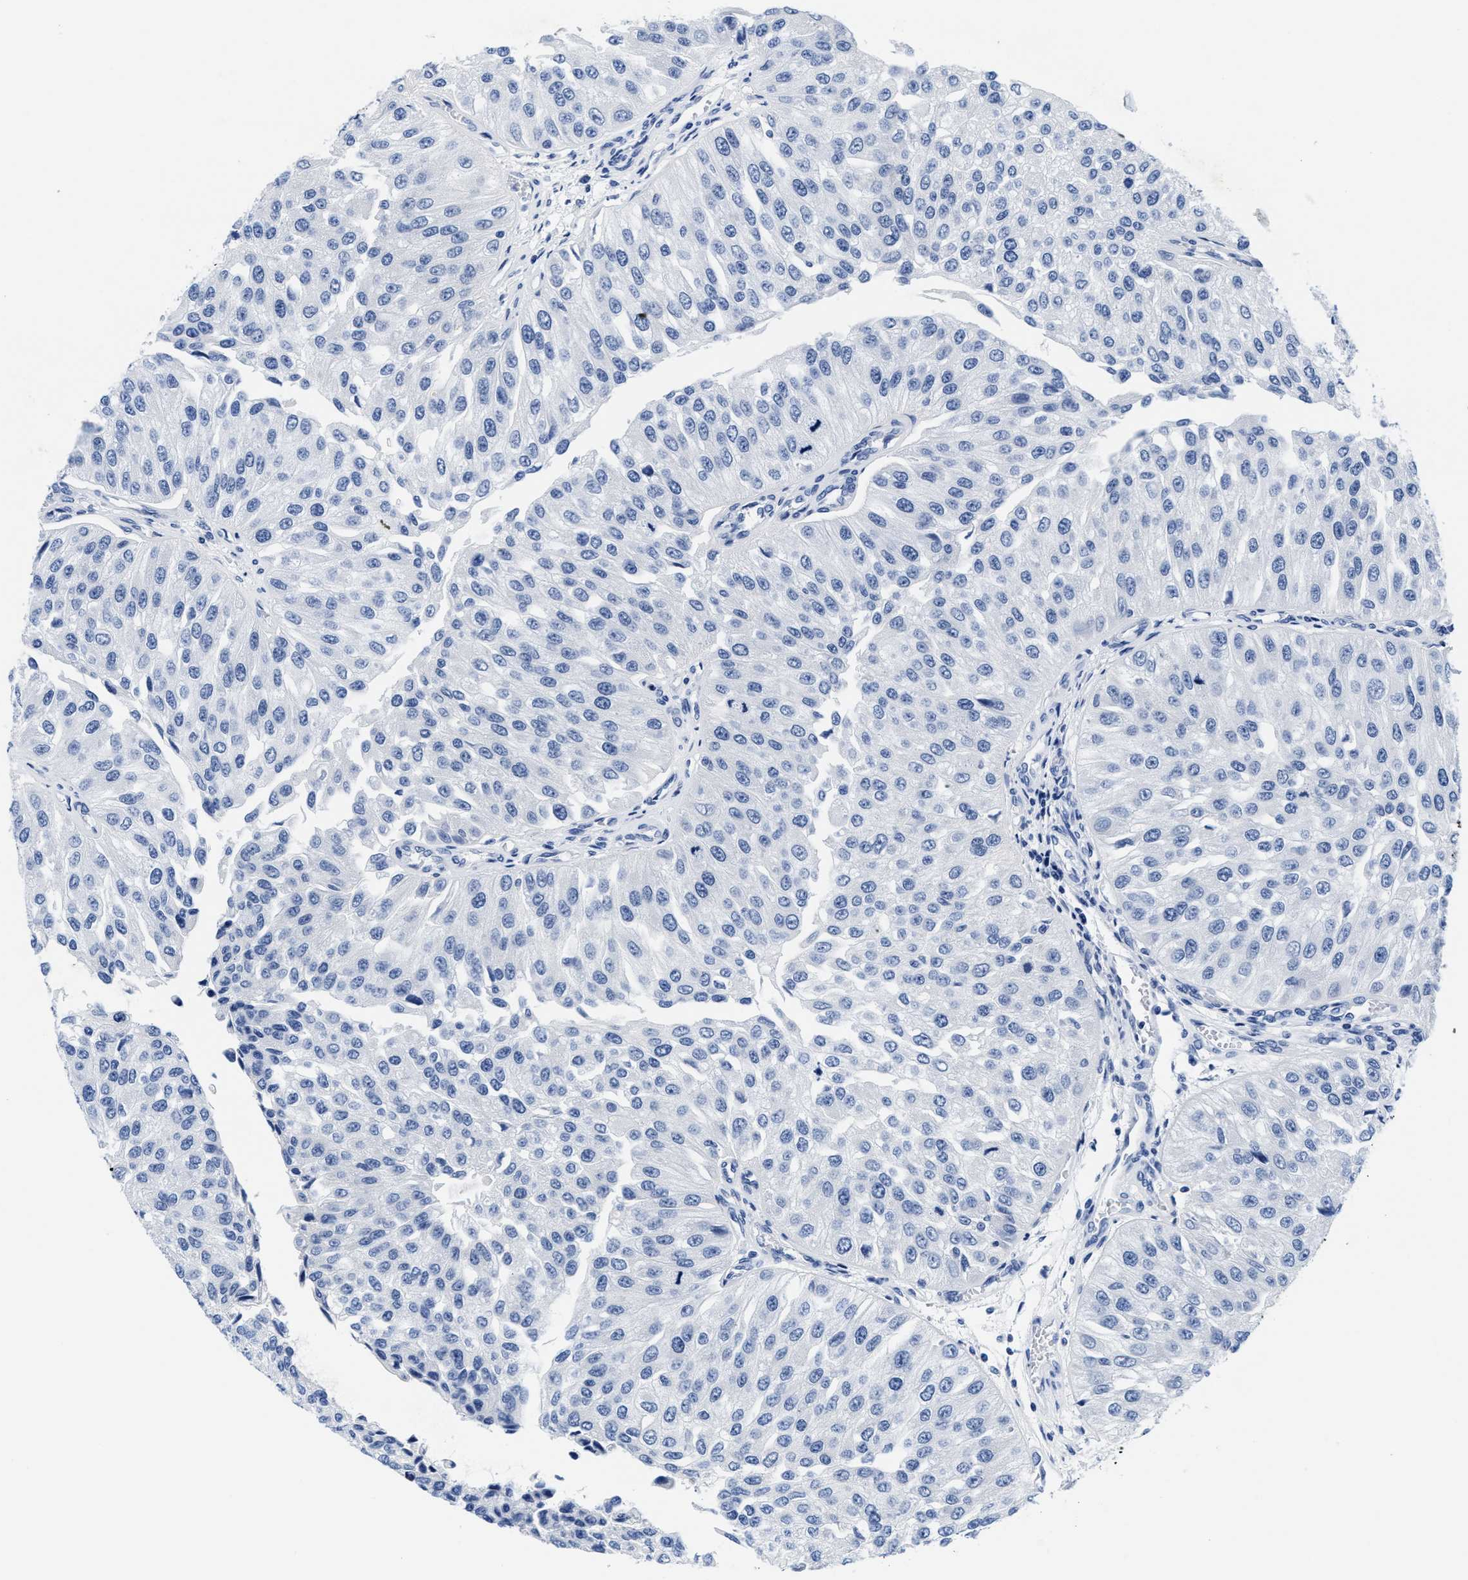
{"staining": {"intensity": "negative", "quantity": "none", "location": "none"}, "tissue": "urothelial cancer", "cell_type": "Tumor cells", "image_type": "cancer", "snomed": [{"axis": "morphology", "description": "Urothelial carcinoma, High grade"}, {"axis": "topography", "description": "Kidney"}, {"axis": "topography", "description": "Urinary bladder"}], "caption": "Tumor cells are negative for brown protein staining in high-grade urothelial carcinoma.", "gene": "TTC3", "patient": {"sex": "male", "age": 77}}